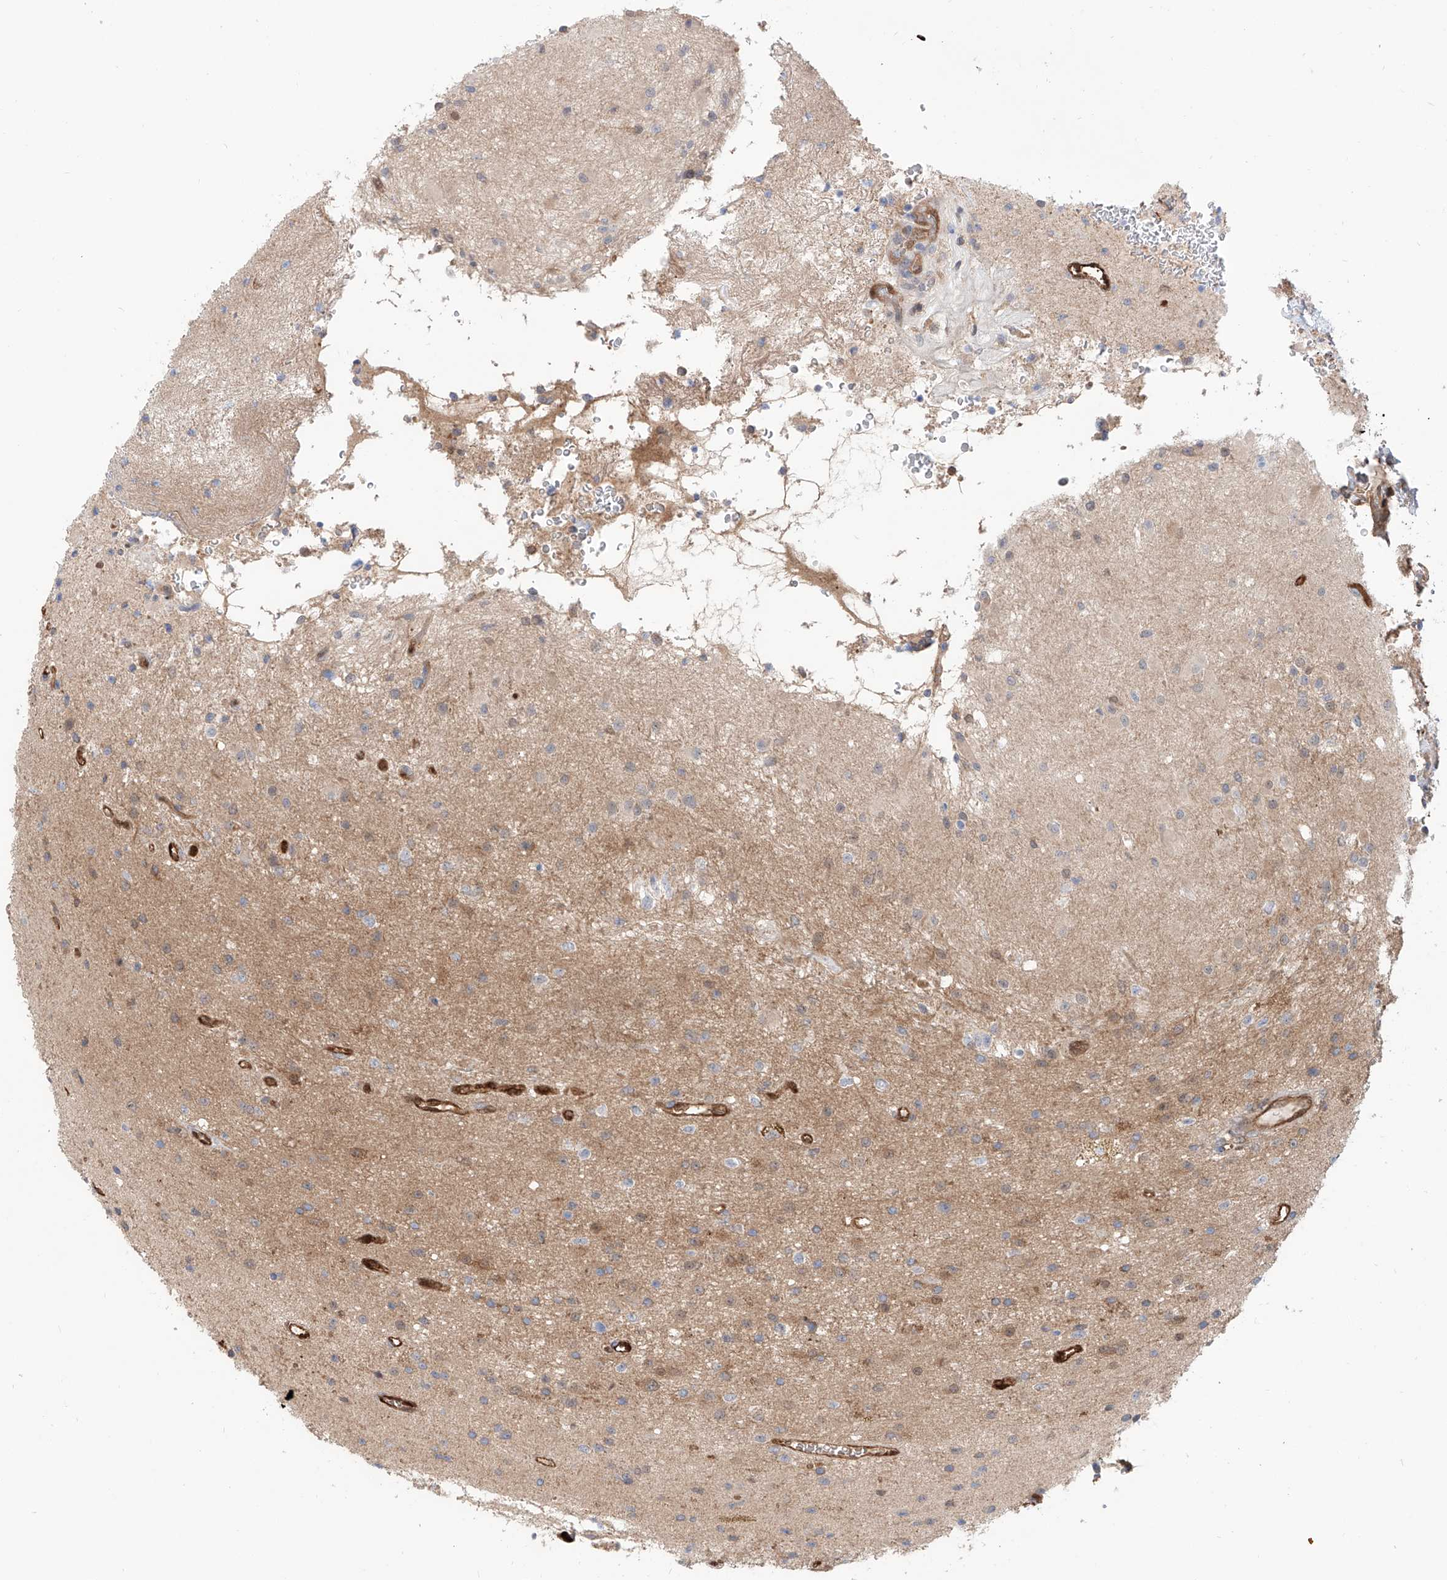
{"staining": {"intensity": "weak", "quantity": ">75%", "location": "cytoplasmic/membranous"}, "tissue": "glioma", "cell_type": "Tumor cells", "image_type": "cancer", "snomed": [{"axis": "morphology", "description": "Glioma, malignant, High grade"}, {"axis": "topography", "description": "Brain"}], "caption": "This histopathology image exhibits IHC staining of human malignant glioma (high-grade), with low weak cytoplasmic/membranous staining in approximately >75% of tumor cells.", "gene": "PDXK", "patient": {"sex": "male", "age": 34}}